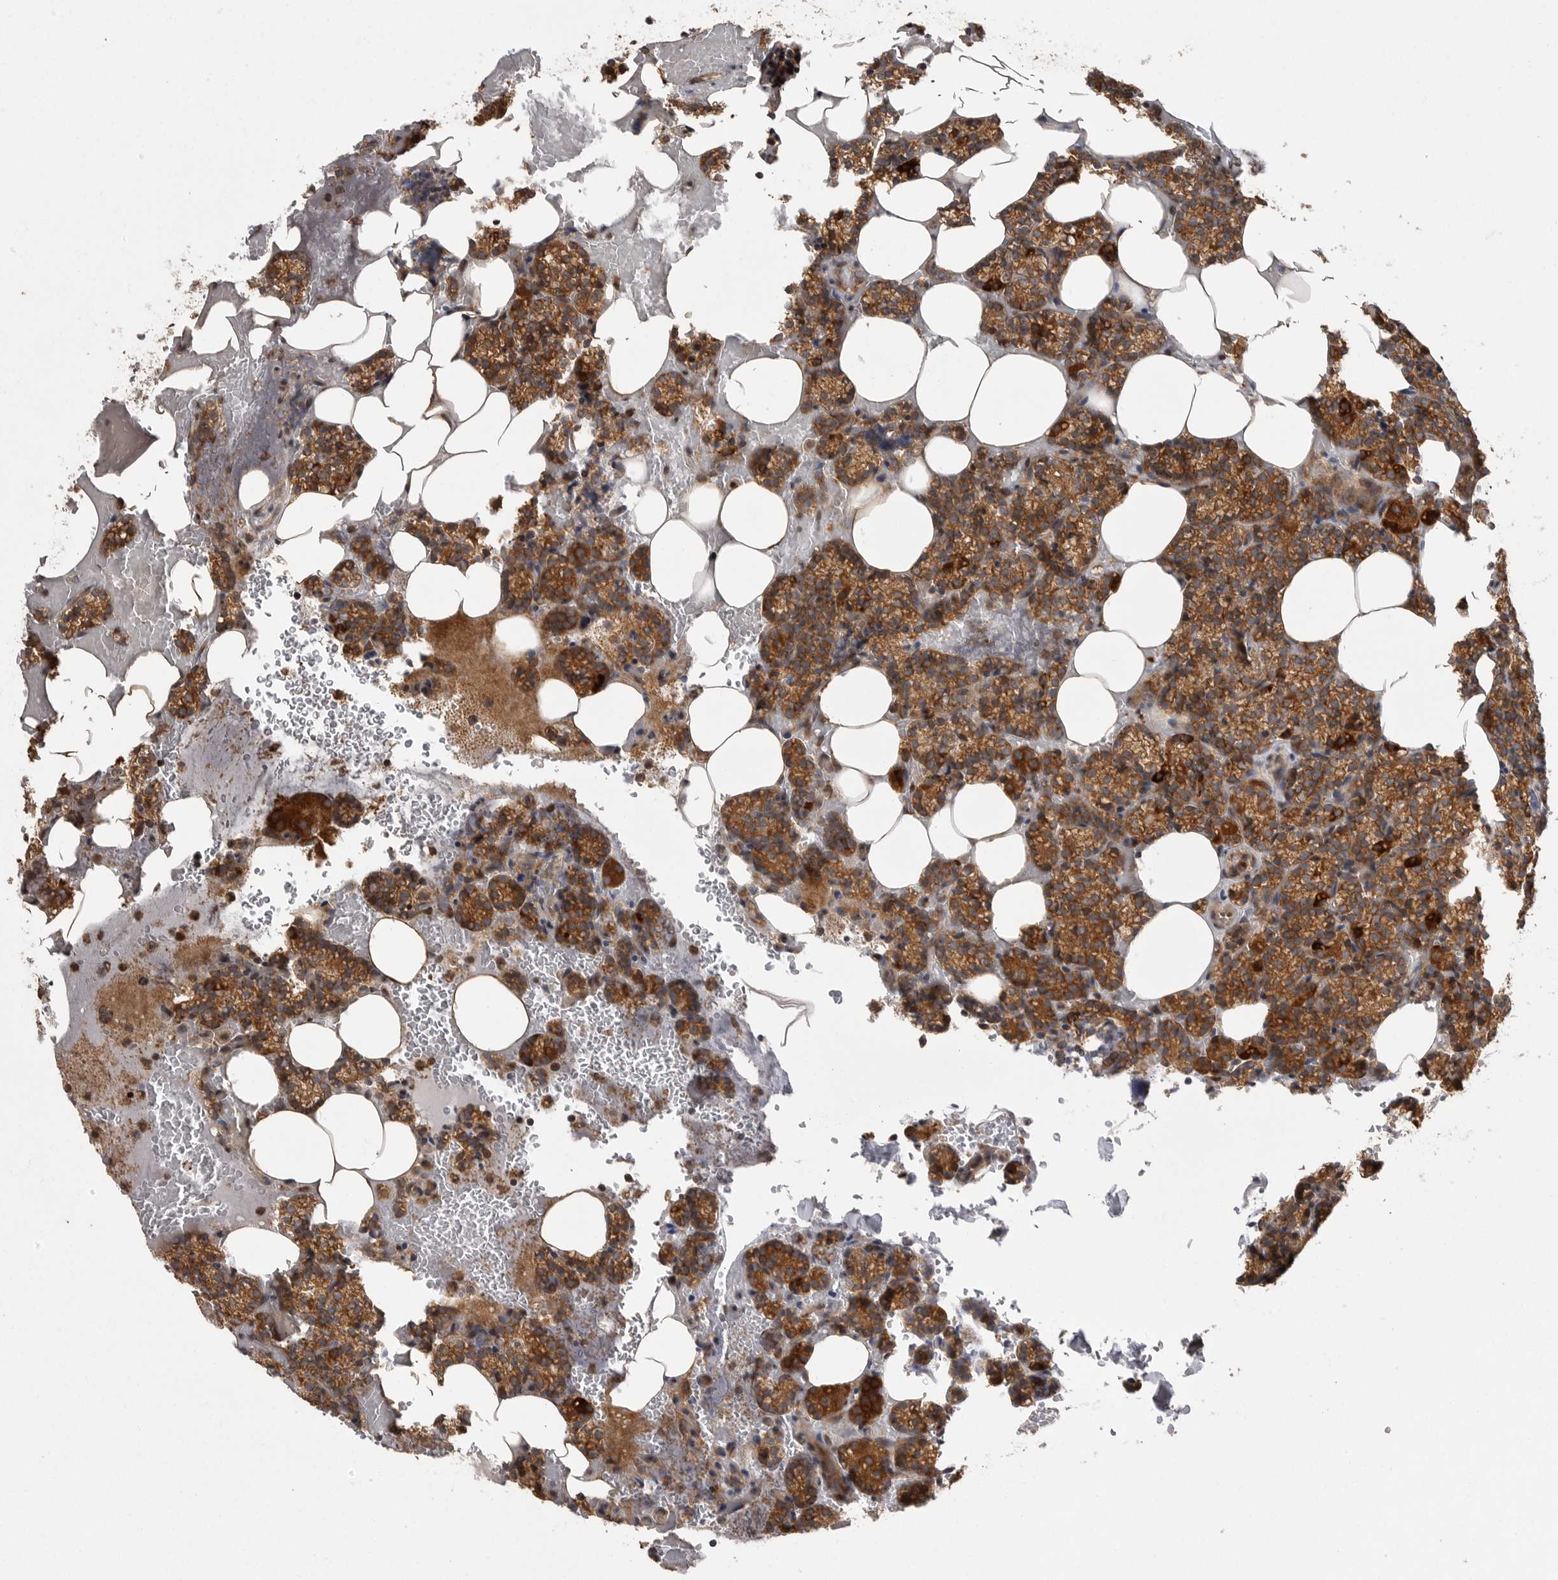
{"staining": {"intensity": "moderate", "quantity": ">75%", "location": "cytoplasmic/membranous"}, "tissue": "parathyroid gland", "cell_type": "Glandular cells", "image_type": "normal", "snomed": [{"axis": "morphology", "description": "Normal tissue, NOS"}, {"axis": "topography", "description": "Parathyroid gland"}], "caption": "Human parathyroid gland stained with a protein marker reveals moderate staining in glandular cells.", "gene": "OXR1", "patient": {"sex": "female", "age": 78}}